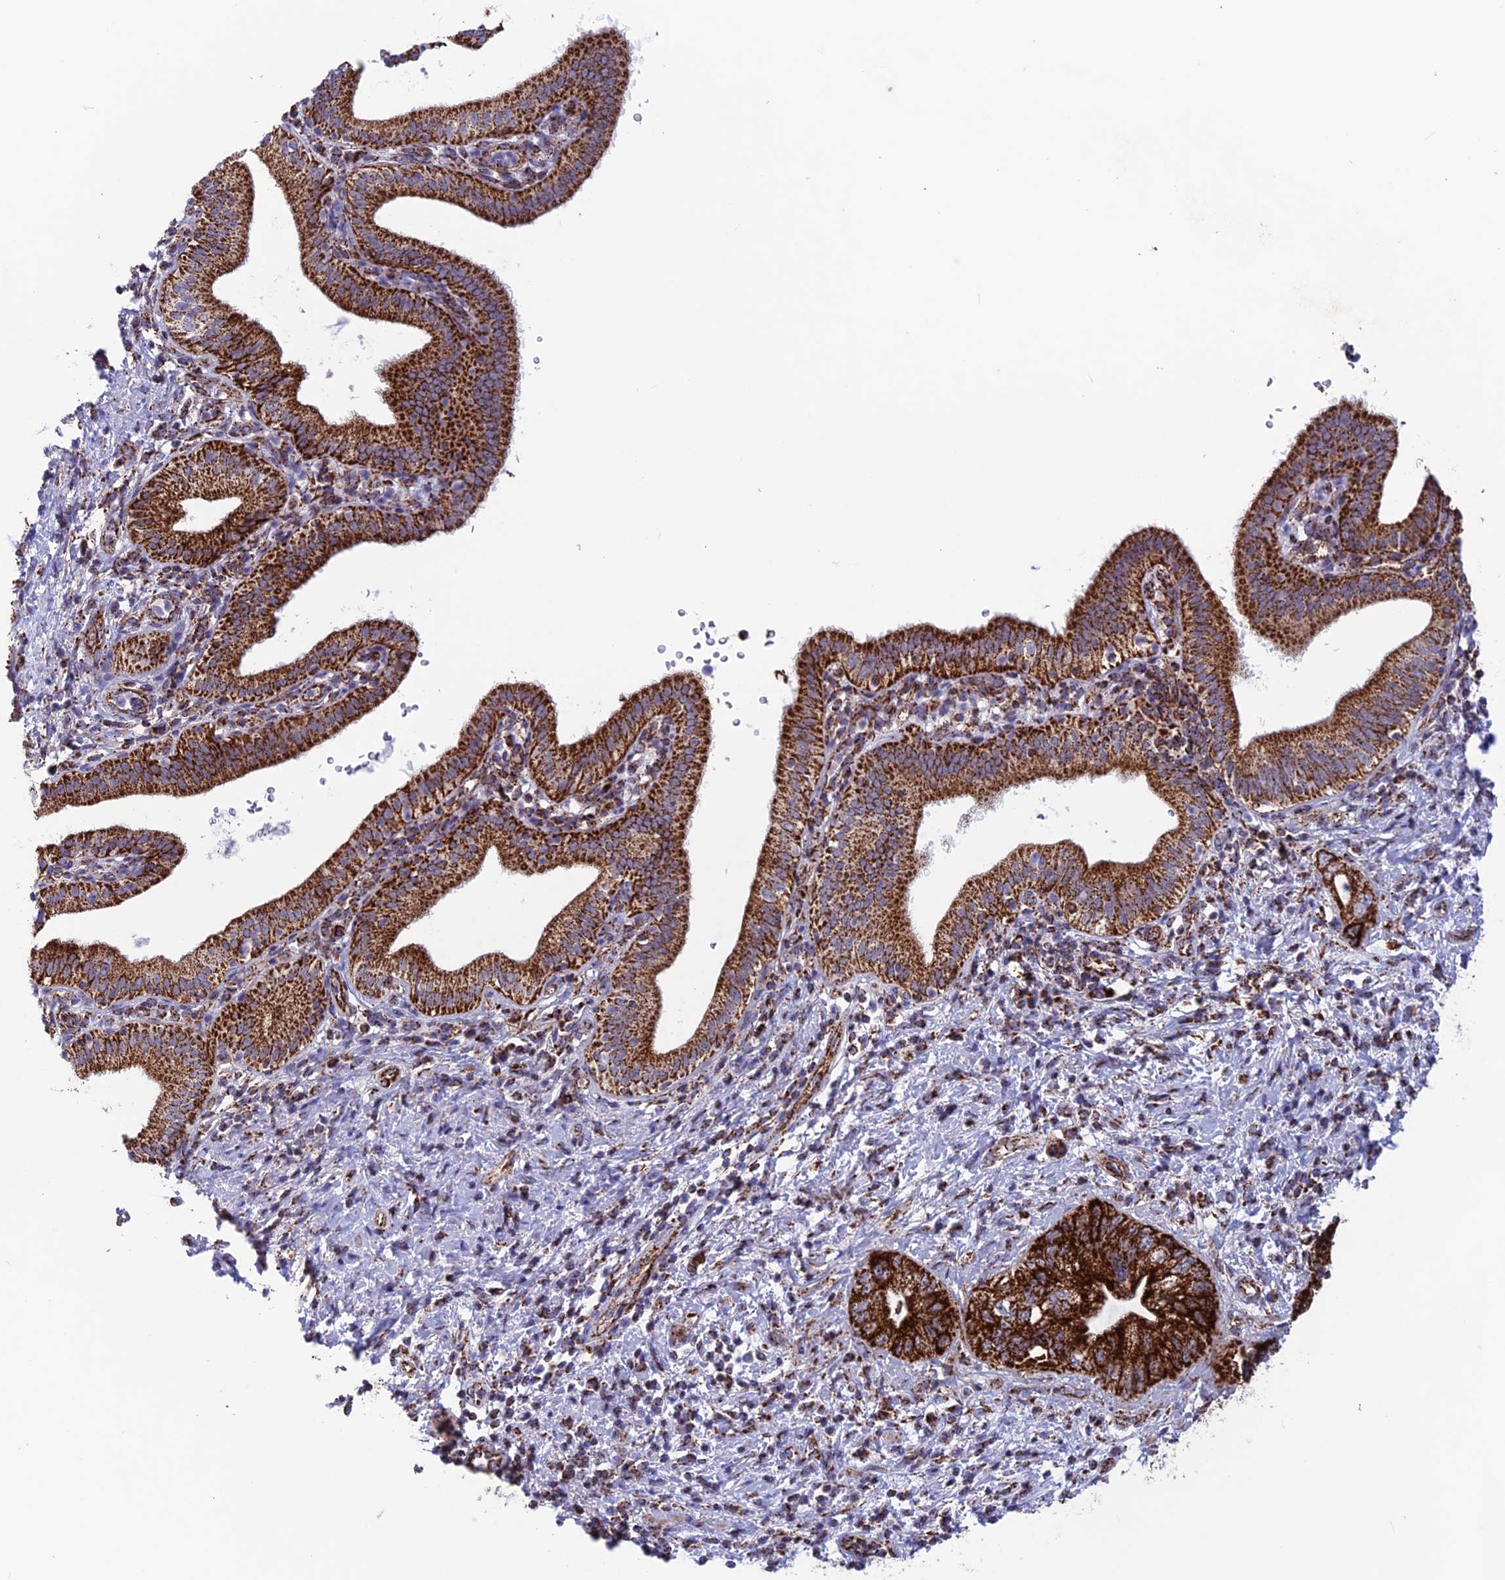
{"staining": {"intensity": "strong", "quantity": ">75%", "location": "cytoplasmic/membranous"}, "tissue": "pancreatic cancer", "cell_type": "Tumor cells", "image_type": "cancer", "snomed": [{"axis": "morphology", "description": "Adenocarcinoma, NOS"}, {"axis": "topography", "description": "Pancreas"}], "caption": "Immunohistochemical staining of human pancreatic cancer reveals high levels of strong cytoplasmic/membranous positivity in about >75% of tumor cells. The staining is performed using DAB (3,3'-diaminobenzidine) brown chromogen to label protein expression. The nuclei are counter-stained blue using hematoxylin.", "gene": "MRPS18B", "patient": {"sex": "female", "age": 73}}